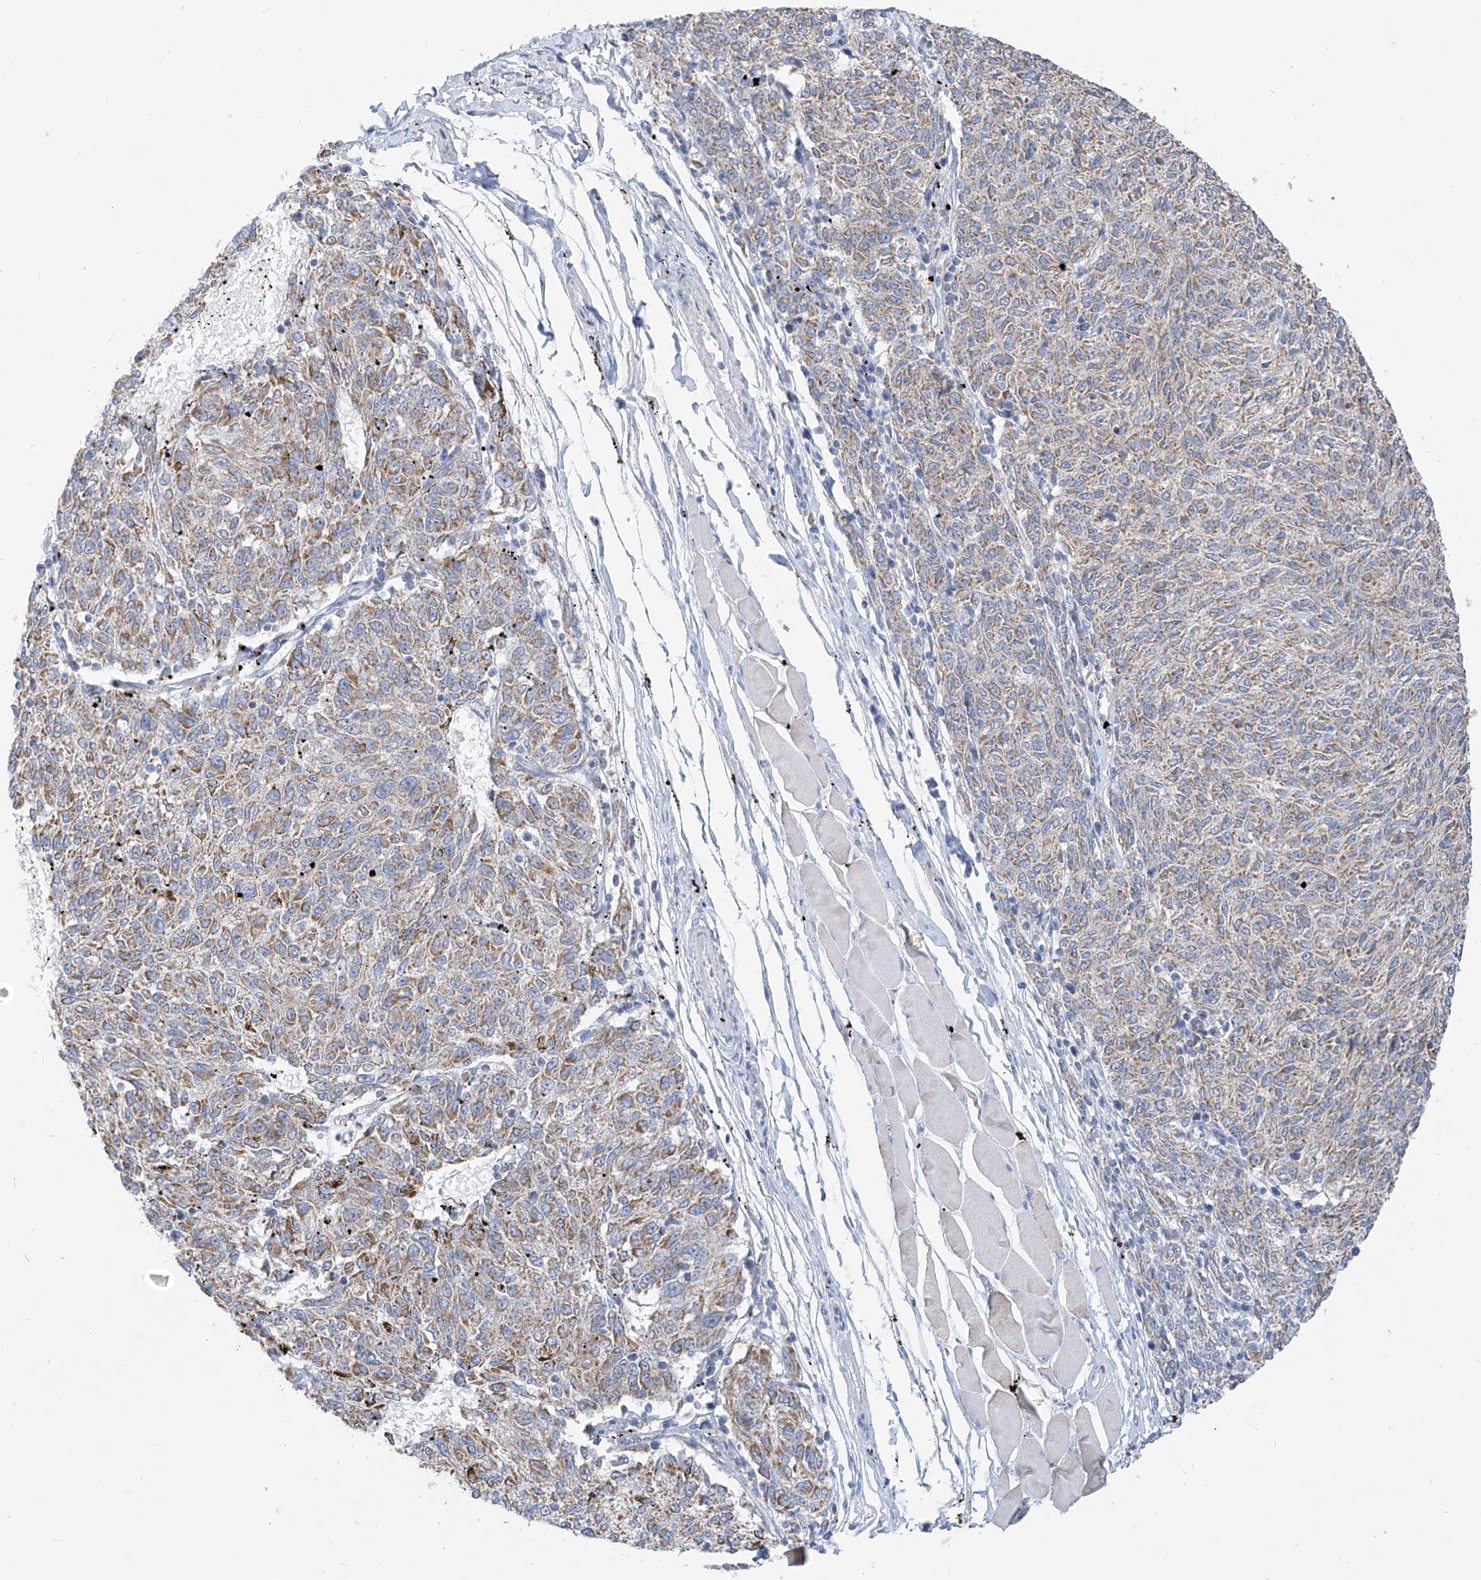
{"staining": {"intensity": "weak", "quantity": "25%-75%", "location": "cytoplasmic/membranous"}, "tissue": "melanoma", "cell_type": "Tumor cells", "image_type": "cancer", "snomed": [{"axis": "morphology", "description": "Malignant melanoma, NOS"}, {"axis": "topography", "description": "Skin"}], "caption": "Malignant melanoma stained for a protein demonstrates weak cytoplasmic/membranous positivity in tumor cells.", "gene": "ZNF404", "patient": {"sex": "female", "age": 72}}